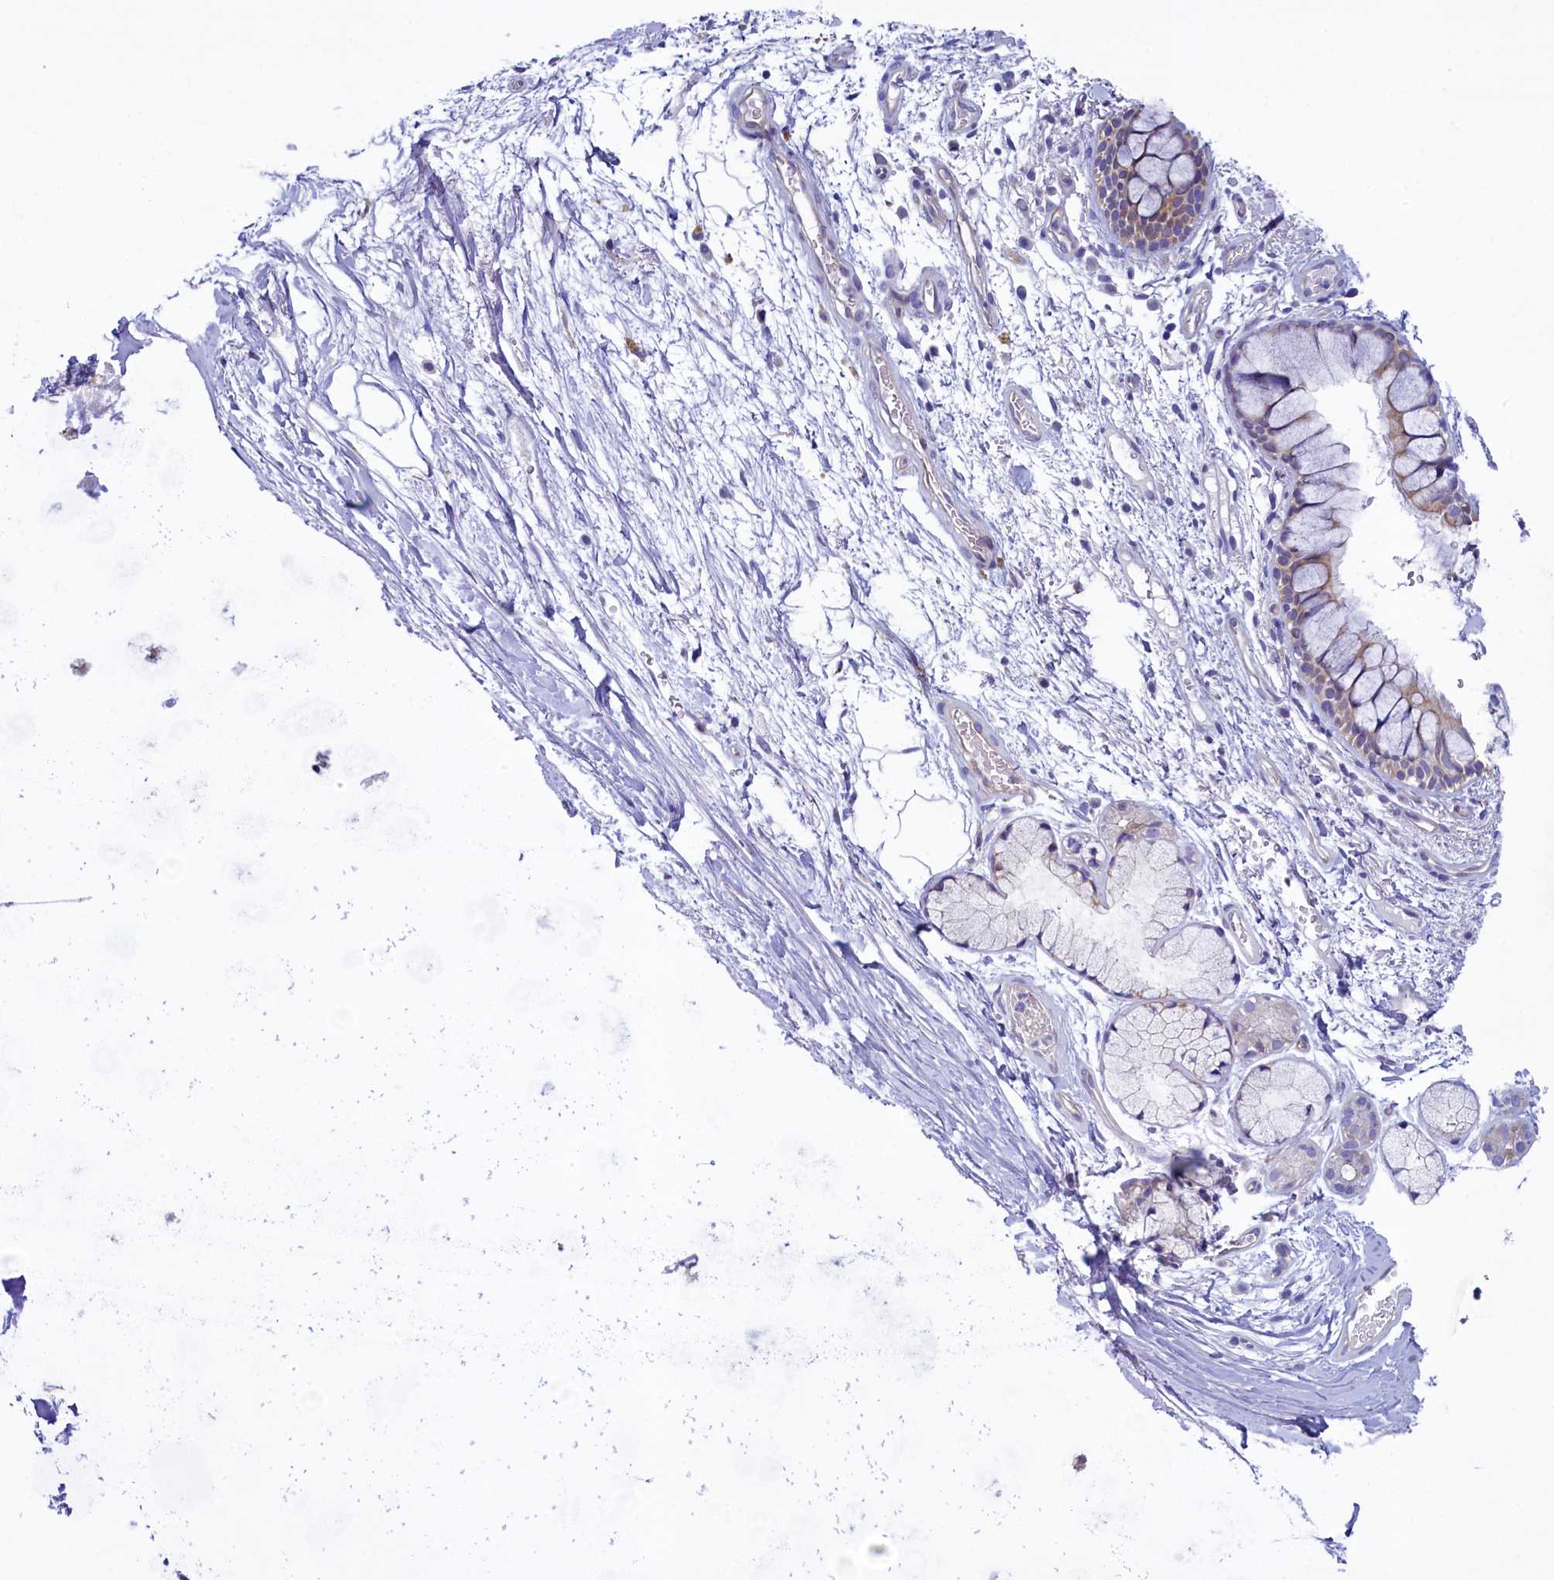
{"staining": {"intensity": "weak", "quantity": "<25%", "location": "cytoplasmic/membranous"}, "tissue": "bronchus", "cell_type": "Respiratory epithelial cells", "image_type": "normal", "snomed": [{"axis": "morphology", "description": "Normal tissue, NOS"}, {"axis": "topography", "description": "Bronchus"}], "caption": "Immunohistochemistry (IHC) photomicrograph of normal bronchus: bronchus stained with DAB reveals no significant protein expression in respiratory epithelial cells.", "gene": "KRBOX5", "patient": {"sex": "male", "age": 65}}